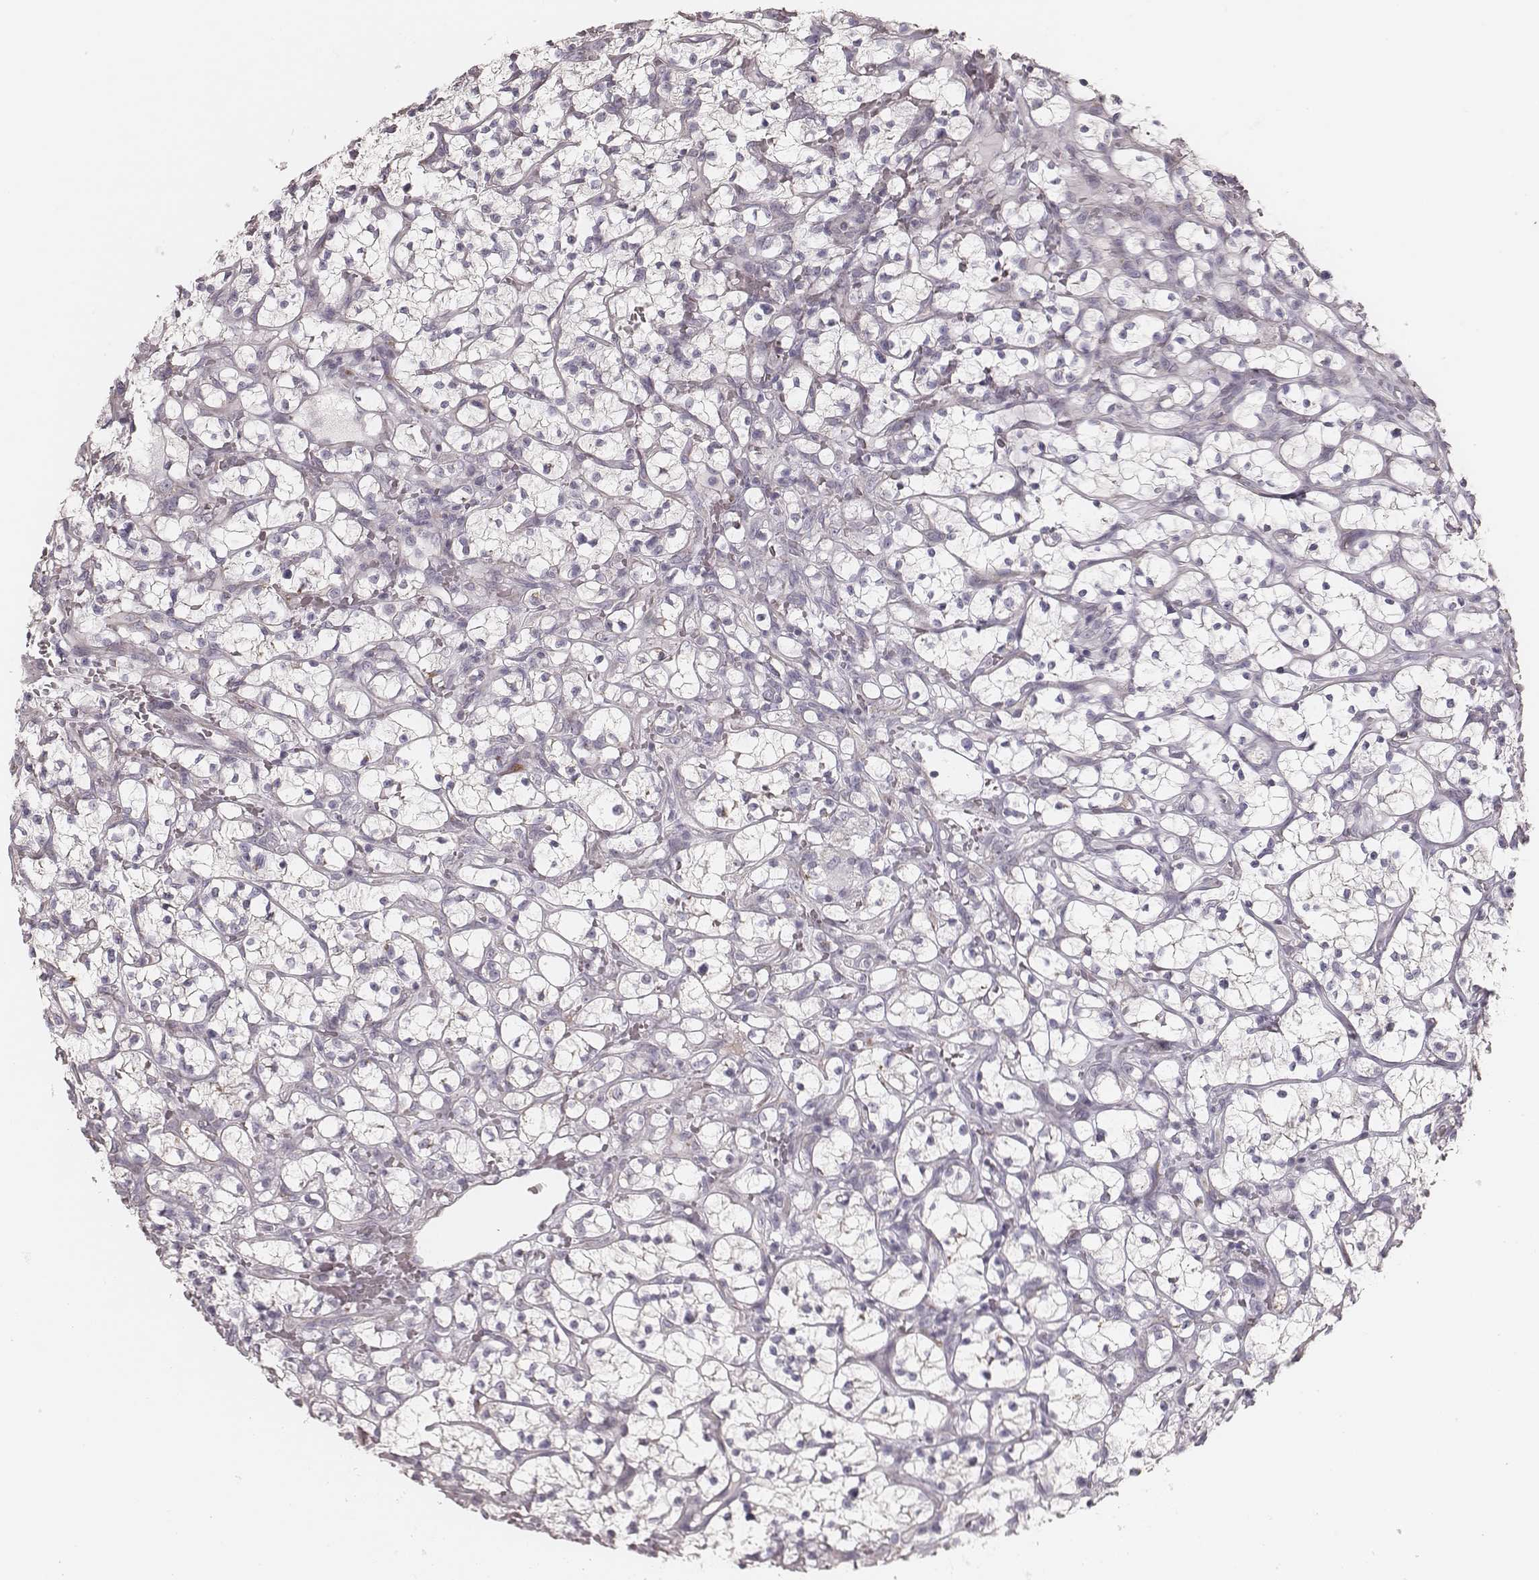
{"staining": {"intensity": "negative", "quantity": "none", "location": "none"}, "tissue": "renal cancer", "cell_type": "Tumor cells", "image_type": "cancer", "snomed": [{"axis": "morphology", "description": "Adenocarcinoma, NOS"}, {"axis": "topography", "description": "Kidney"}], "caption": "The IHC image has no significant positivity in tumor cells of renal cancer (adenocarcinoma) tissue. (Stains: DAB (3,3'-diaminobenzidine) IHC with hematoxylin counter stain, Microscopy: brightfield microscopy at high magnification).", "gene": "KIF5C", "patient": {"sex": "female", "age": 64}}